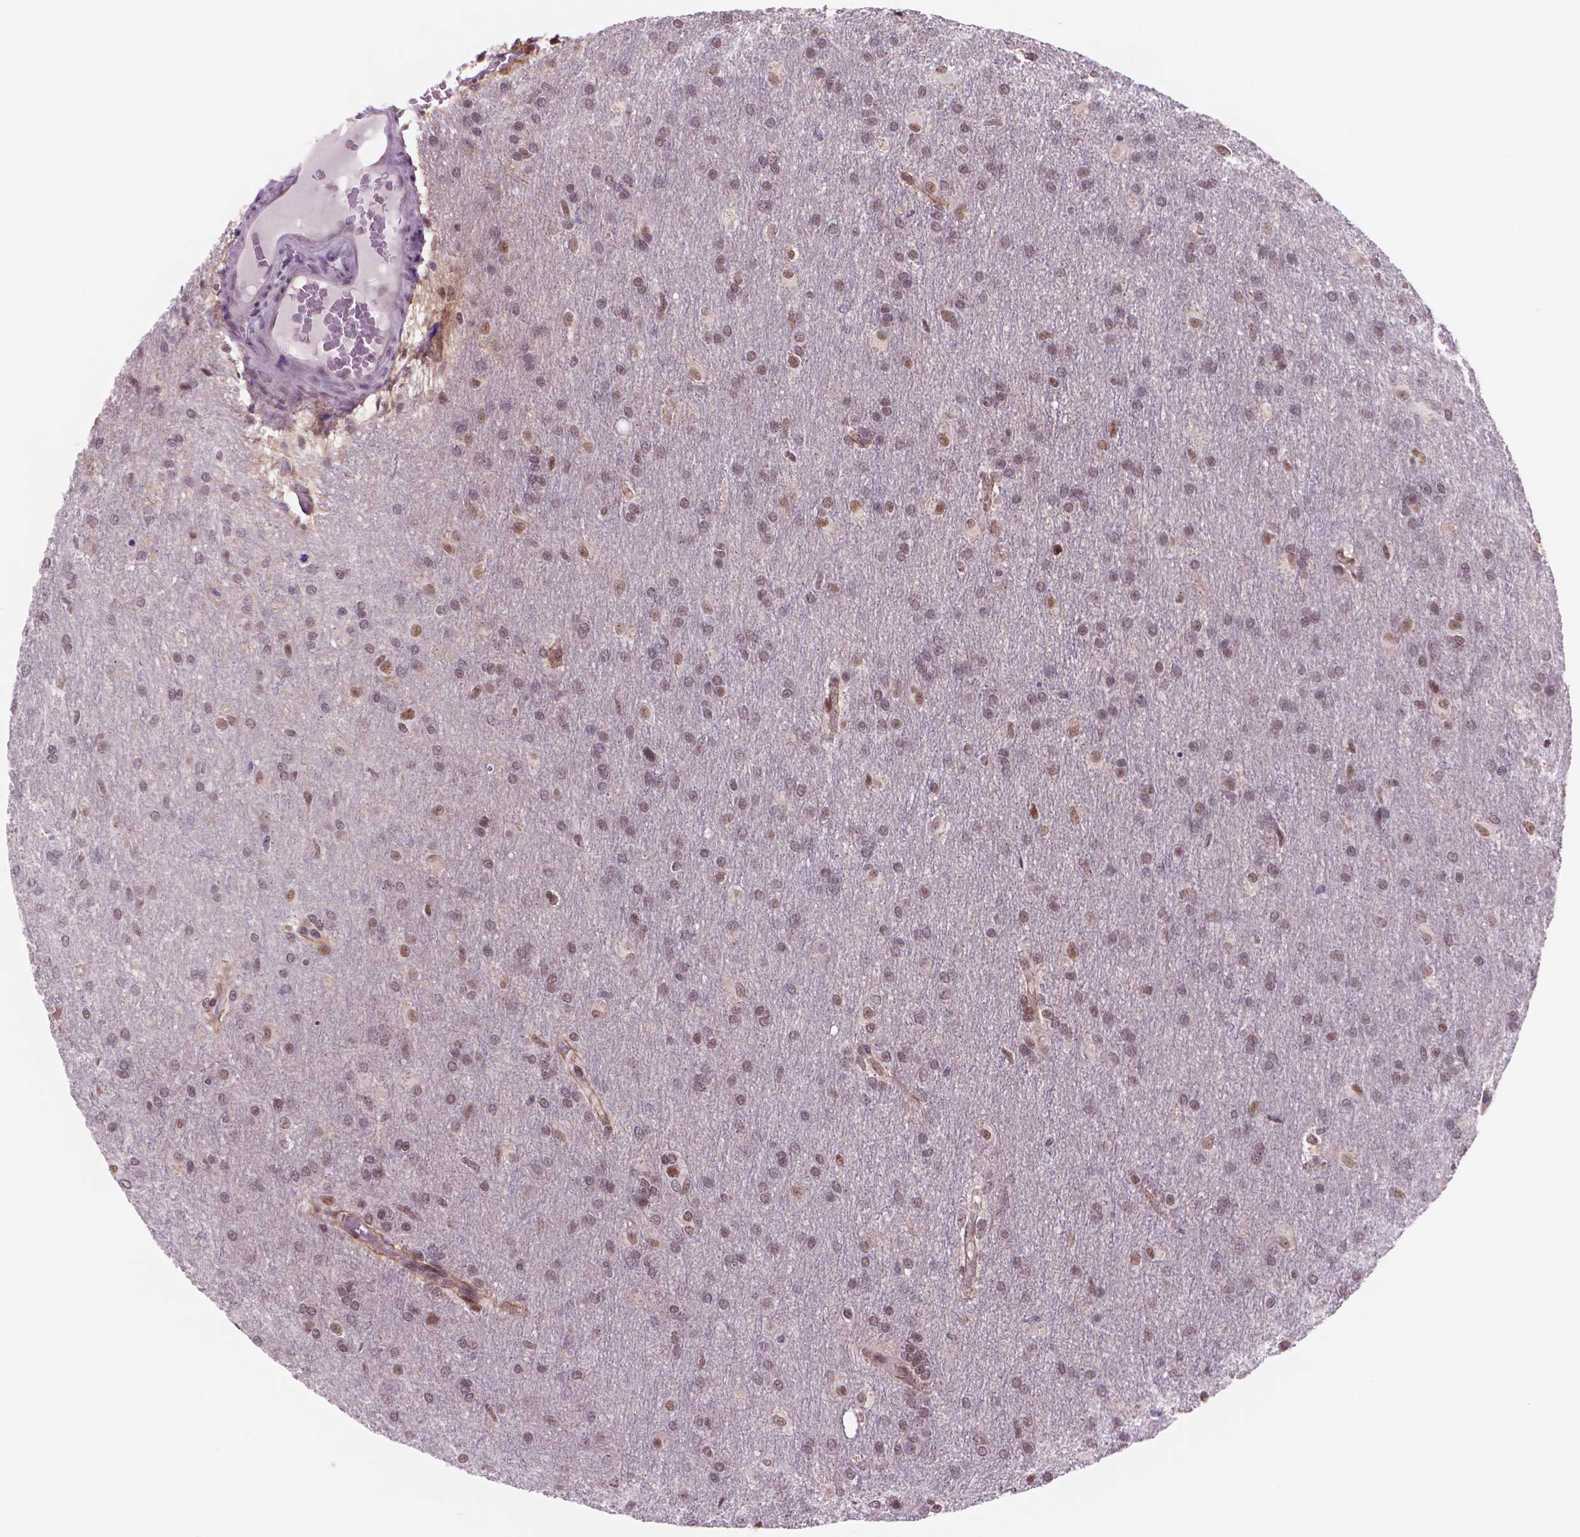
{"staining": {"intensity": "moderate", "quantity": "<25%", "location": "nuclear"}, "tissue": "glioma", "cell_type": "Tumor cells", "image_type": "cancer", "snomed": [{"axis": "morphology", "description": "Glioma, malignant, High grade"}, {"axis": "topography", "description": "Brain"}], "caption": "Moderate nuclear expression for a protein is appreciated in approximately <25% of tumor cells of malignant high-grade glioma using immunohistochemistry (IHC).", "gene": "POLR3D", "patient": {"sex": "male", "age": 68}}